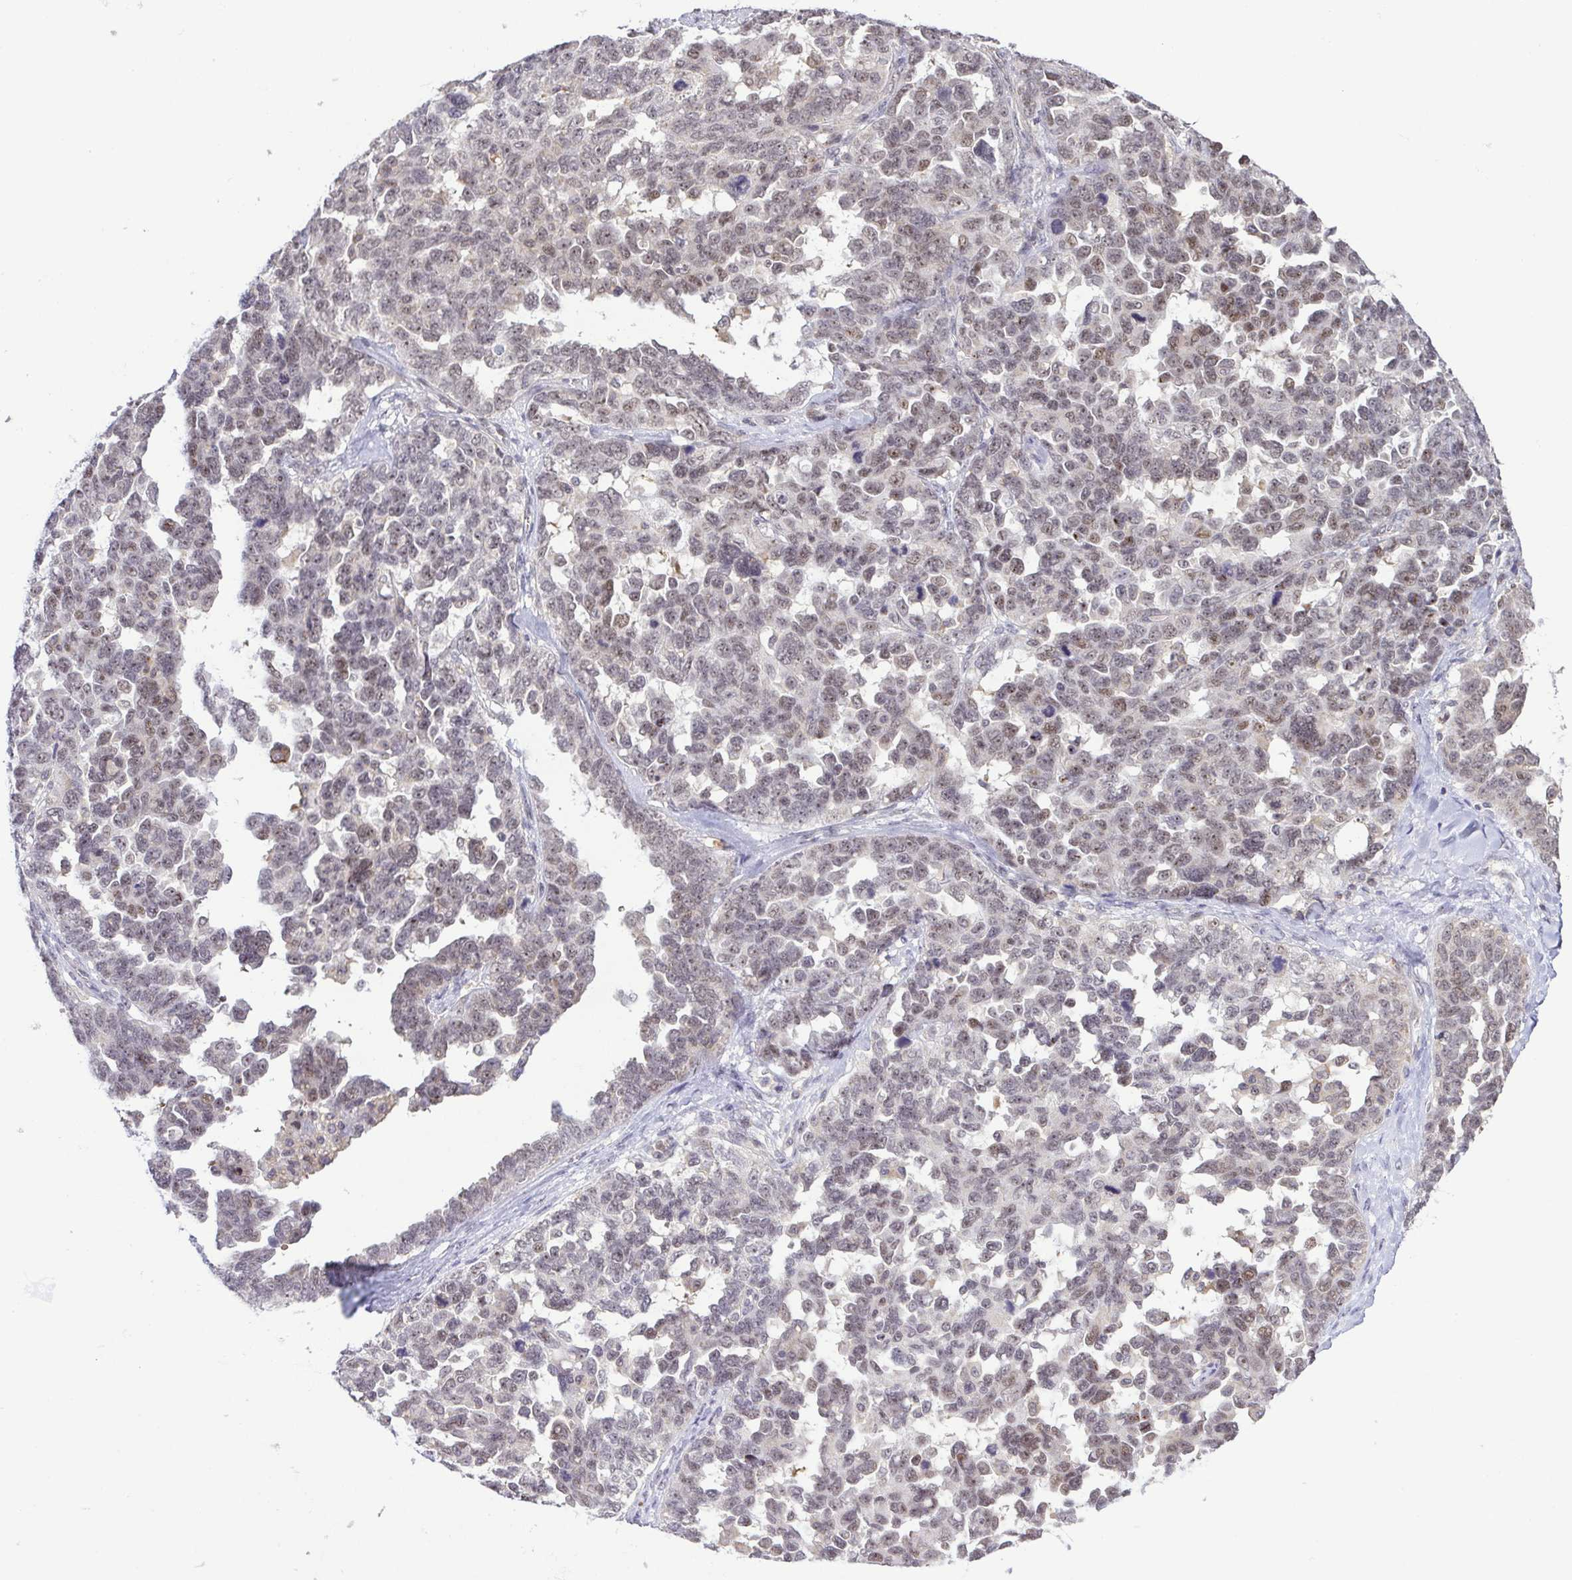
{"staining": {"intensity": "weak", "quantity": "25%-75%", "location": "nuclear"}, "tissue": "ovarian cancer", "cell_type": "Tumor cells", "image_type": "cancer", "snomed": [{"axis": "morphology", "description": "Cystadenocarcinoma, serous, NOS"}, {"axis": "topography", "description": "Ovary"}], "caption": "Ovarian cancer (serous cystadenocarcinoma) stained with a protein marker displays weak staining in tumor cells.", "gene": "RSL24D1", "patient": {"sex": "female", "age": 69}}